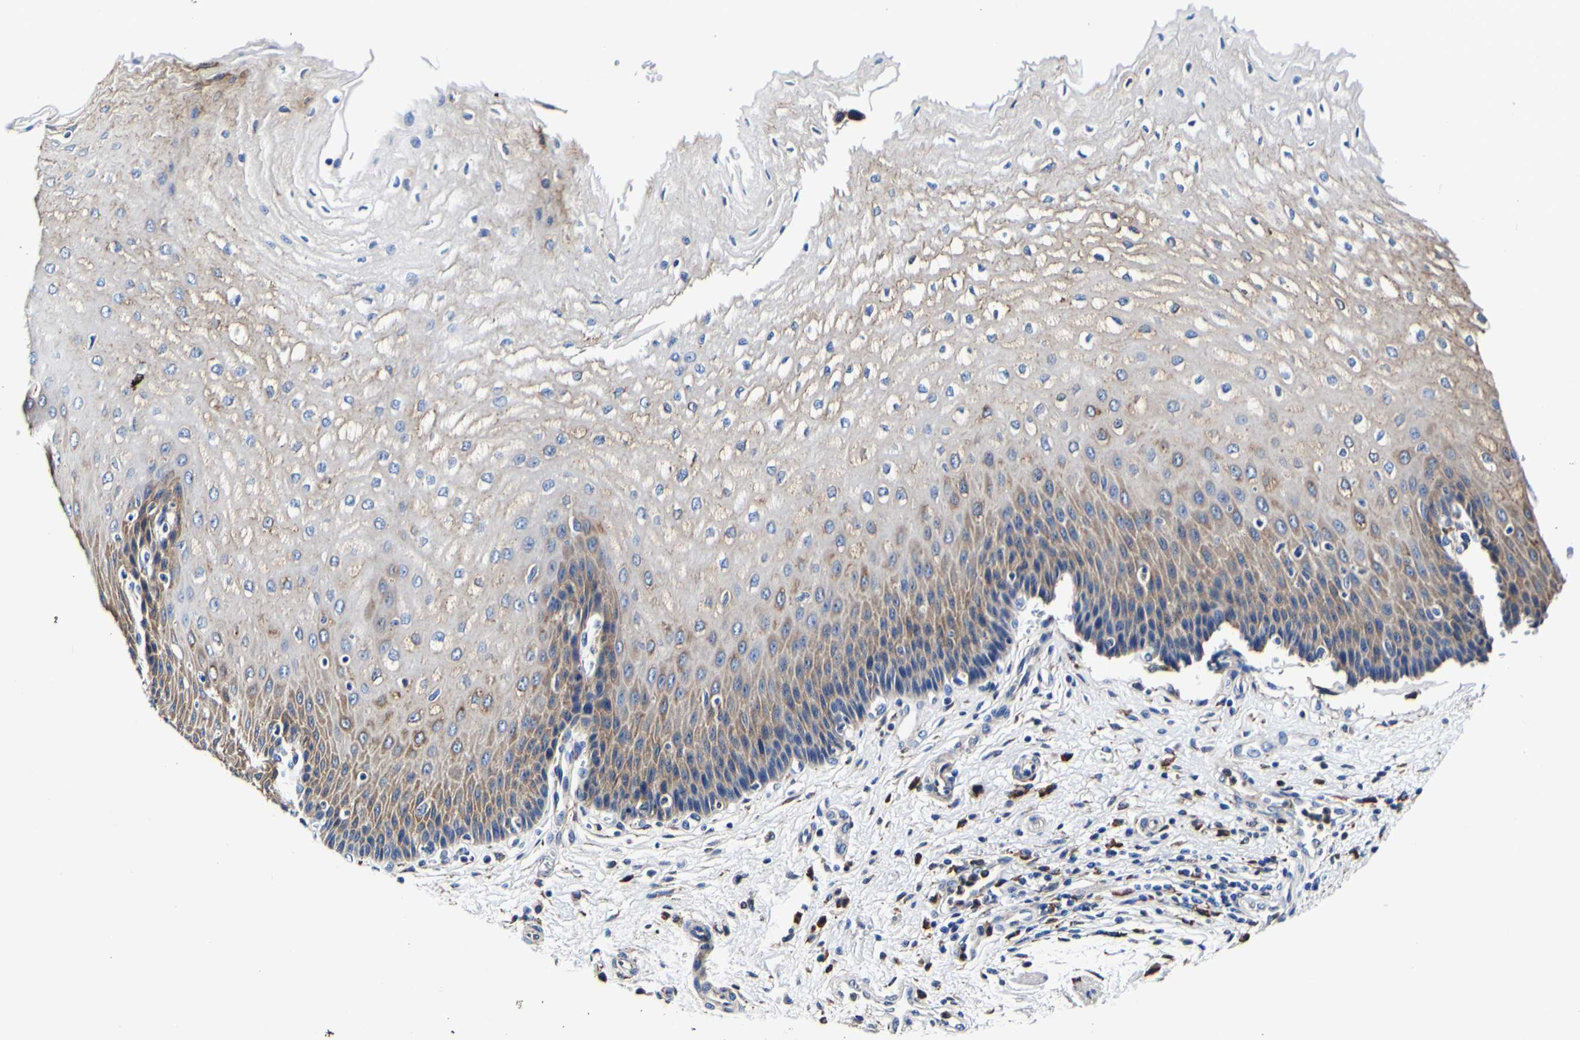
{"staining": {"intensity": "weak", "quantity": "25%-75%", "location": "cytoplasmic/membranous"}, "tissue": "esophagus", "cell_type": "Squamous epithelial cells", "image_type": "normal", "snomed": [{"axis": "morphology", "description": "Normal tissue, NOS"}, {"axis": "topography", "description": "Esophagus"}], "caption": "Weak cytoplasmic/membranous expression is appreciated in approximately 25%-75% of squamous epithelial cells in unremarkable esophagus. The staining is performed using DAB (3,3'-diaminobenzidine) brown chromogen to label protein expression. The nuclei are counter-stained blue using hematoxylin.", "gene": "P4HB", "patient": {"sex": "male", "age": 54}}